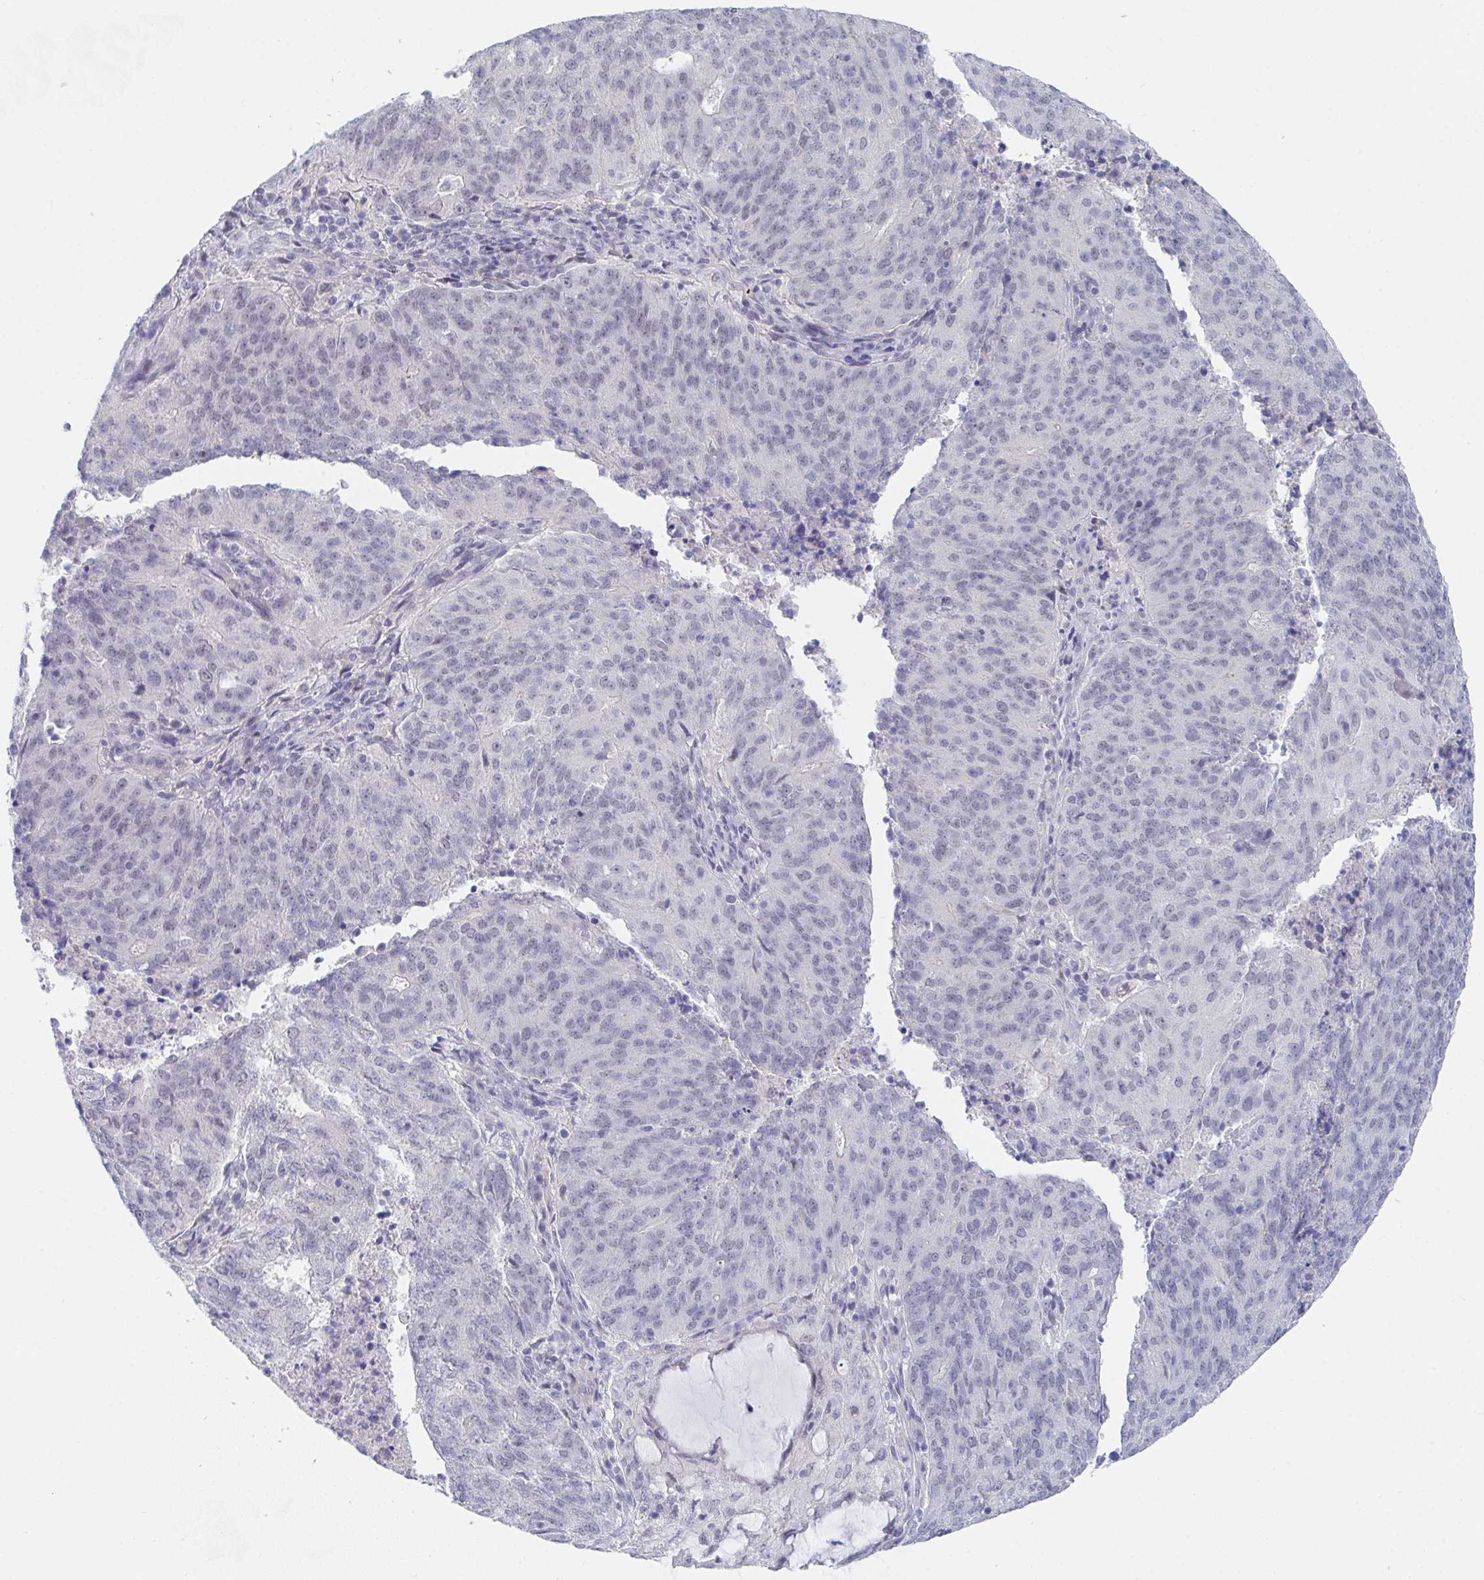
{"staining": {"intensity": "weak", "quantity": "25%-75%", "location": "nuclear"}, "tissue": "endometrial cancer", "cell_type": "Tumor cells", "image_type": "cancer", "snomed": [{"axis": "morphology", "description": "Adenocarcinoma, NOS"}, {"axis": "topography", "description": "Endometrium"}], "caption": "About 25%-75% of tumor cells in human adenocarcinoma (endometrial) show weak nuclear protein staining as visualized by brown immunohistochemical staining.", "gene": "DAOA", "patient": {"sex": "female", "age": 82}}